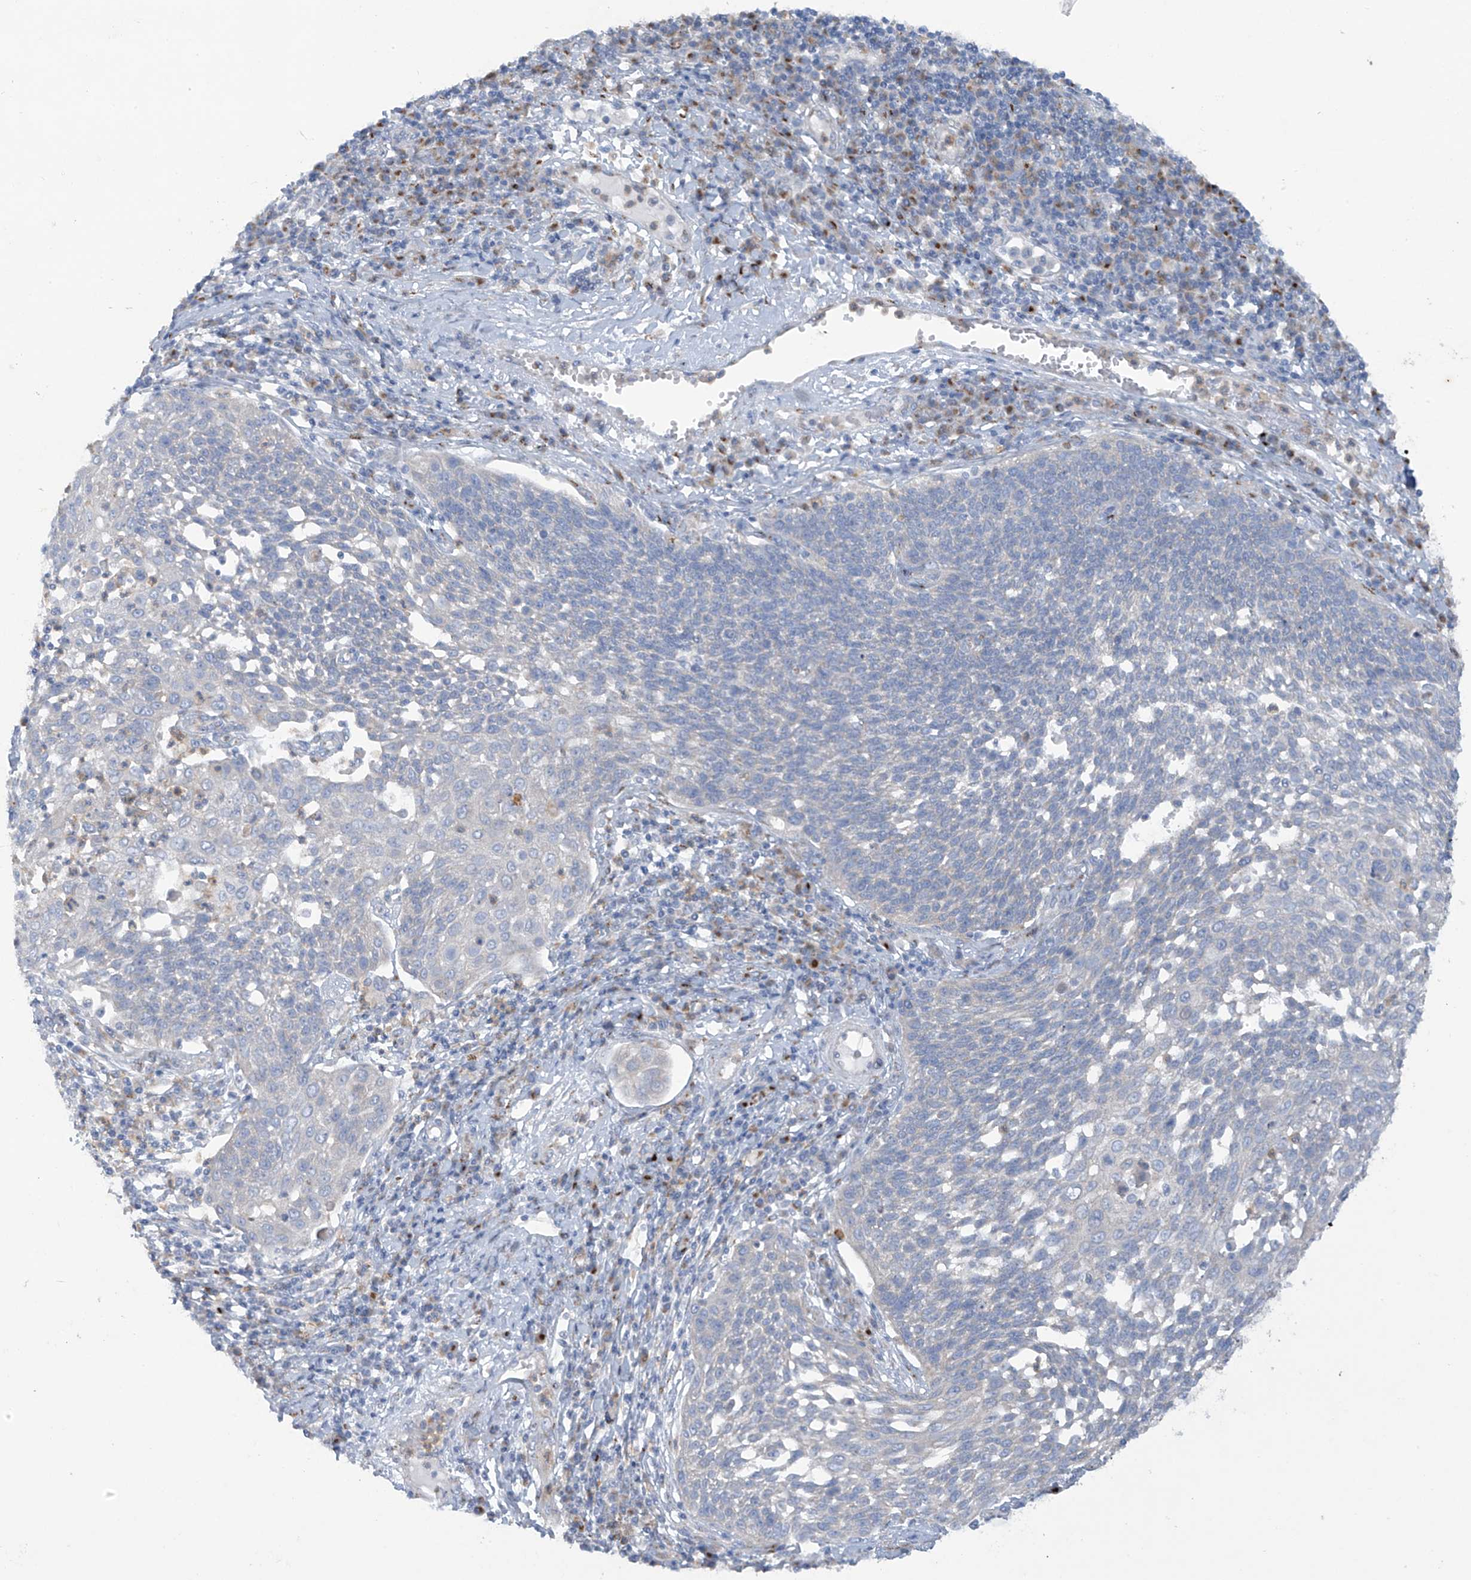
{"staining": {"intensity": "negative", "quantity": "none", "location": "none"}, "tissue": "cervical cancer", "cell_type": "Tumor cells", "image_type": "cancer", "snomed": [{"axis": "morphology", "description": "Squamous cell carcinoma, NOS"}, {"axis": "topography", "description": "Cervix"}], "caption": "Image shows no significant protein expression in tumor cells of cervical cancer (squamous cell carcinoma).", "gene": "TRMT2B", "patient": {"sex": "female", "age": 34}}